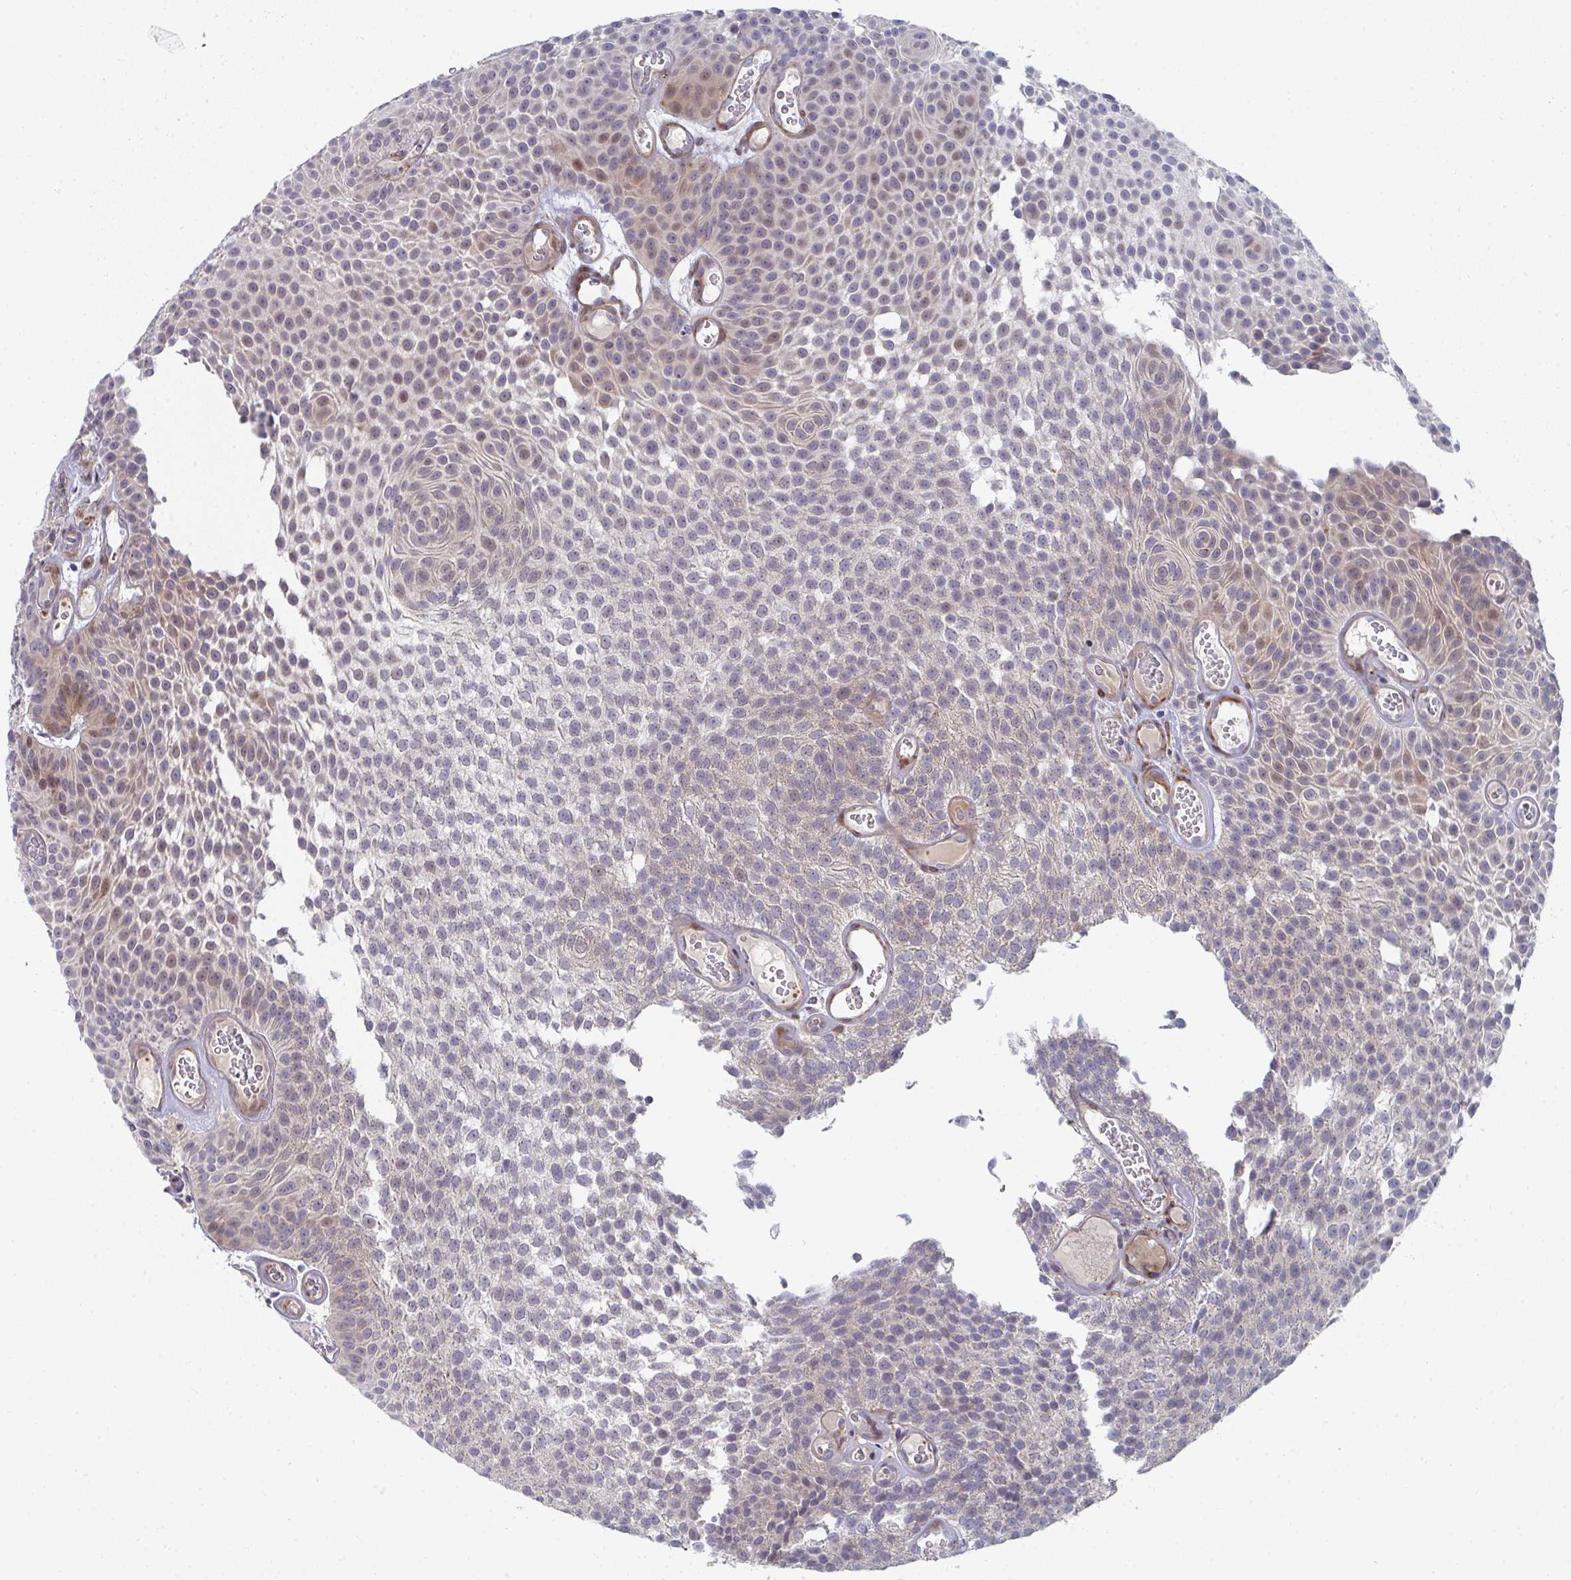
{"staining": {"intensity": "moderate", "quantity": "<25%", "location": "cytoplasmic/membranous,nuclear"}, "tissue": "urothelial cancer", "cell_type": "Tumor cells", "image_type": "cancer", "snomed": [{"axis": "morphology", "description": "Urothelial carcinoma, Low grade"}, {"axis": "topography", "description": "Urinary bladder"}], "caption": "Immunohistochemical staining of human urothelial cancer shows low levels of moderate cytoplasmic/membranous and nuclear expression in about <25% of tumor cells.", "gene": "PSMG1", "patient": {"sex": "male", "age": 82}}